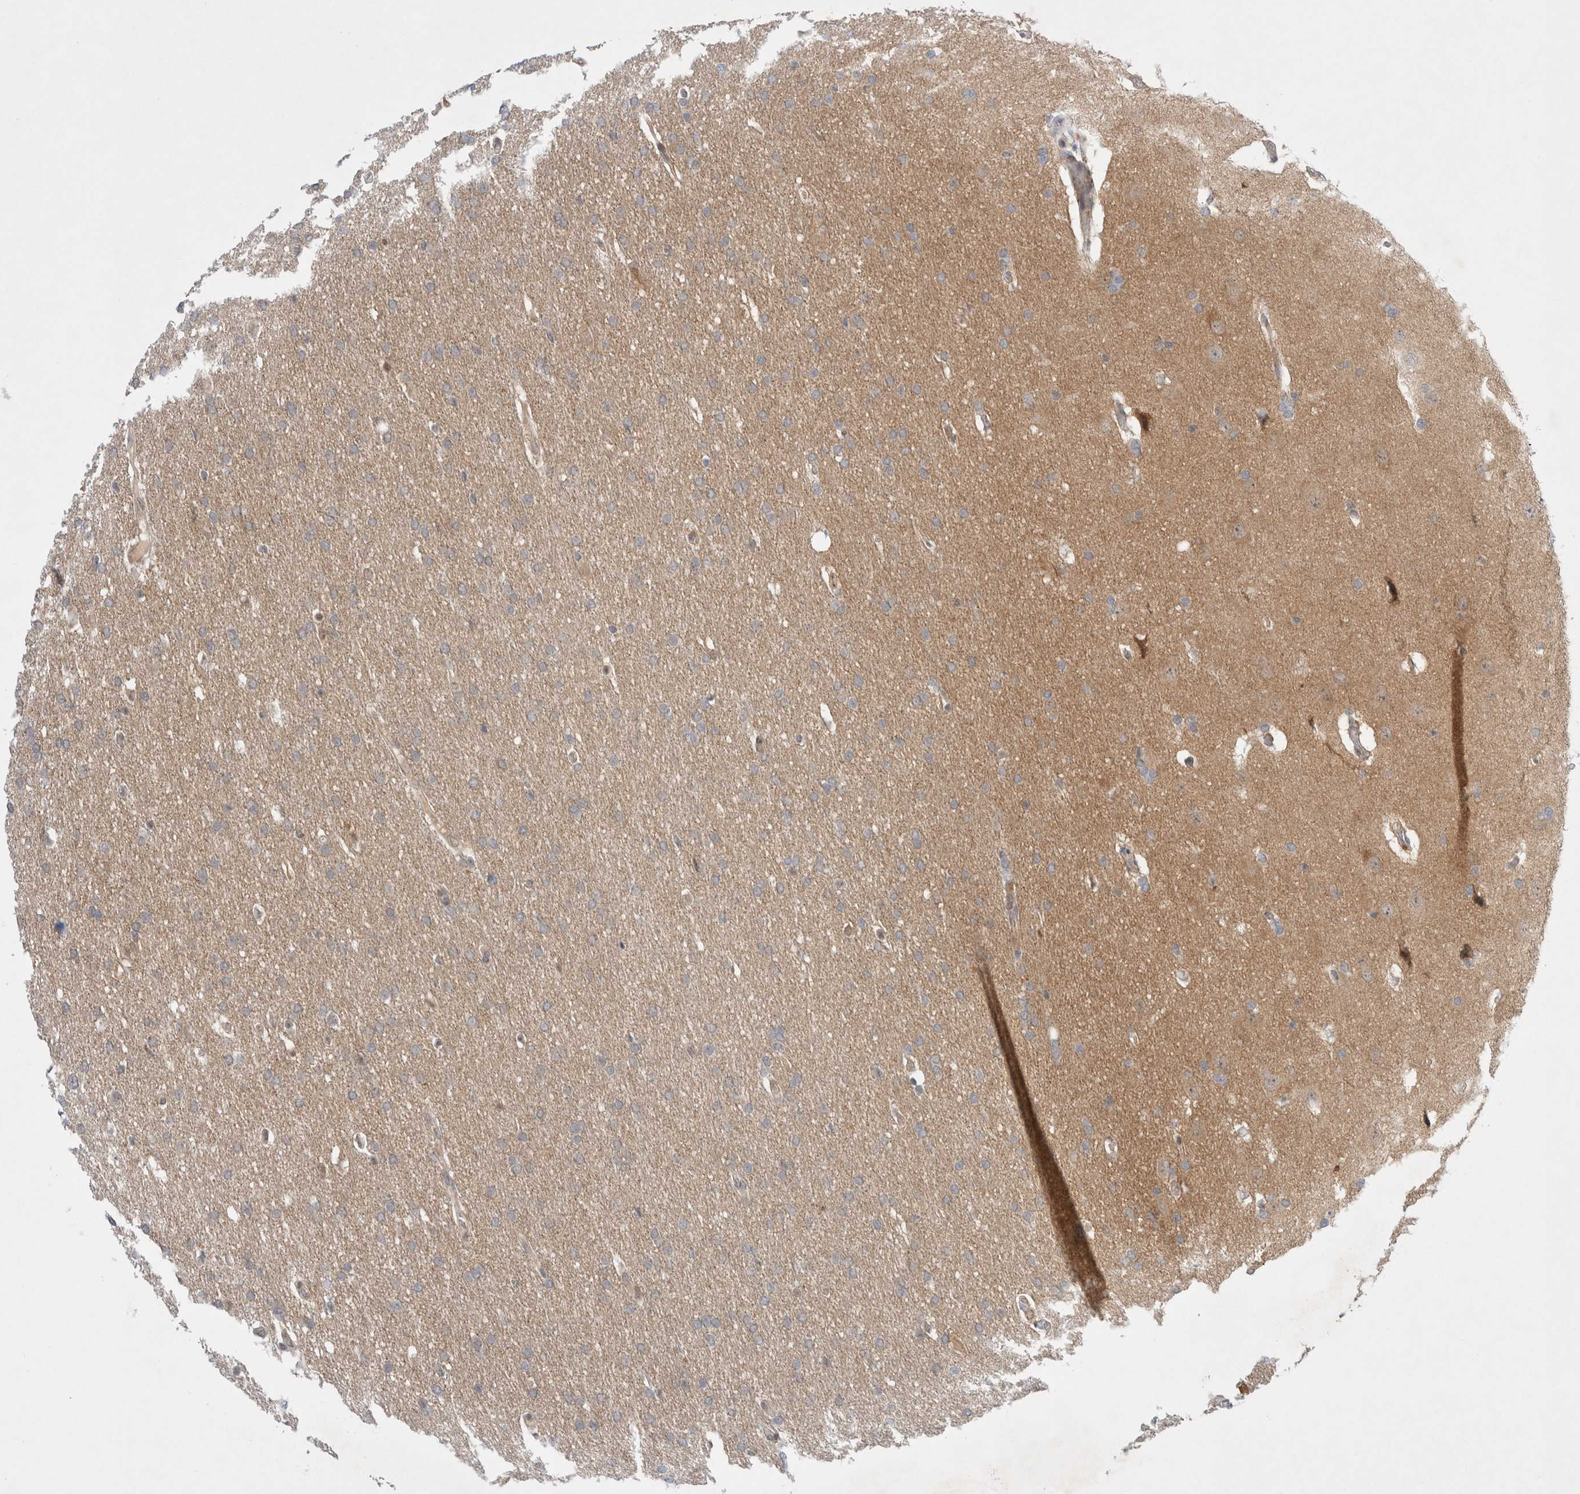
{"staining": {"intensity": "weak", "quantity": ">75%", "location": "cytoplasmic/membranous"}, "tissue": "glioma", "cell_type": "Tumor cells", "image_type": "cancer", "snomed": [{"axis": "morphology", "description": "Glioma, malignant, Low grade"}, {"axis": "topography", "description": "Brain"}], "caption": "Glioma tissue shows weak cytoplasmic/membranous positivity in about >75% of tumor cells, visualized by immunohistochemistry.", "gene": "WIPF2", "patient": {"sex": "female", "age": 37}}